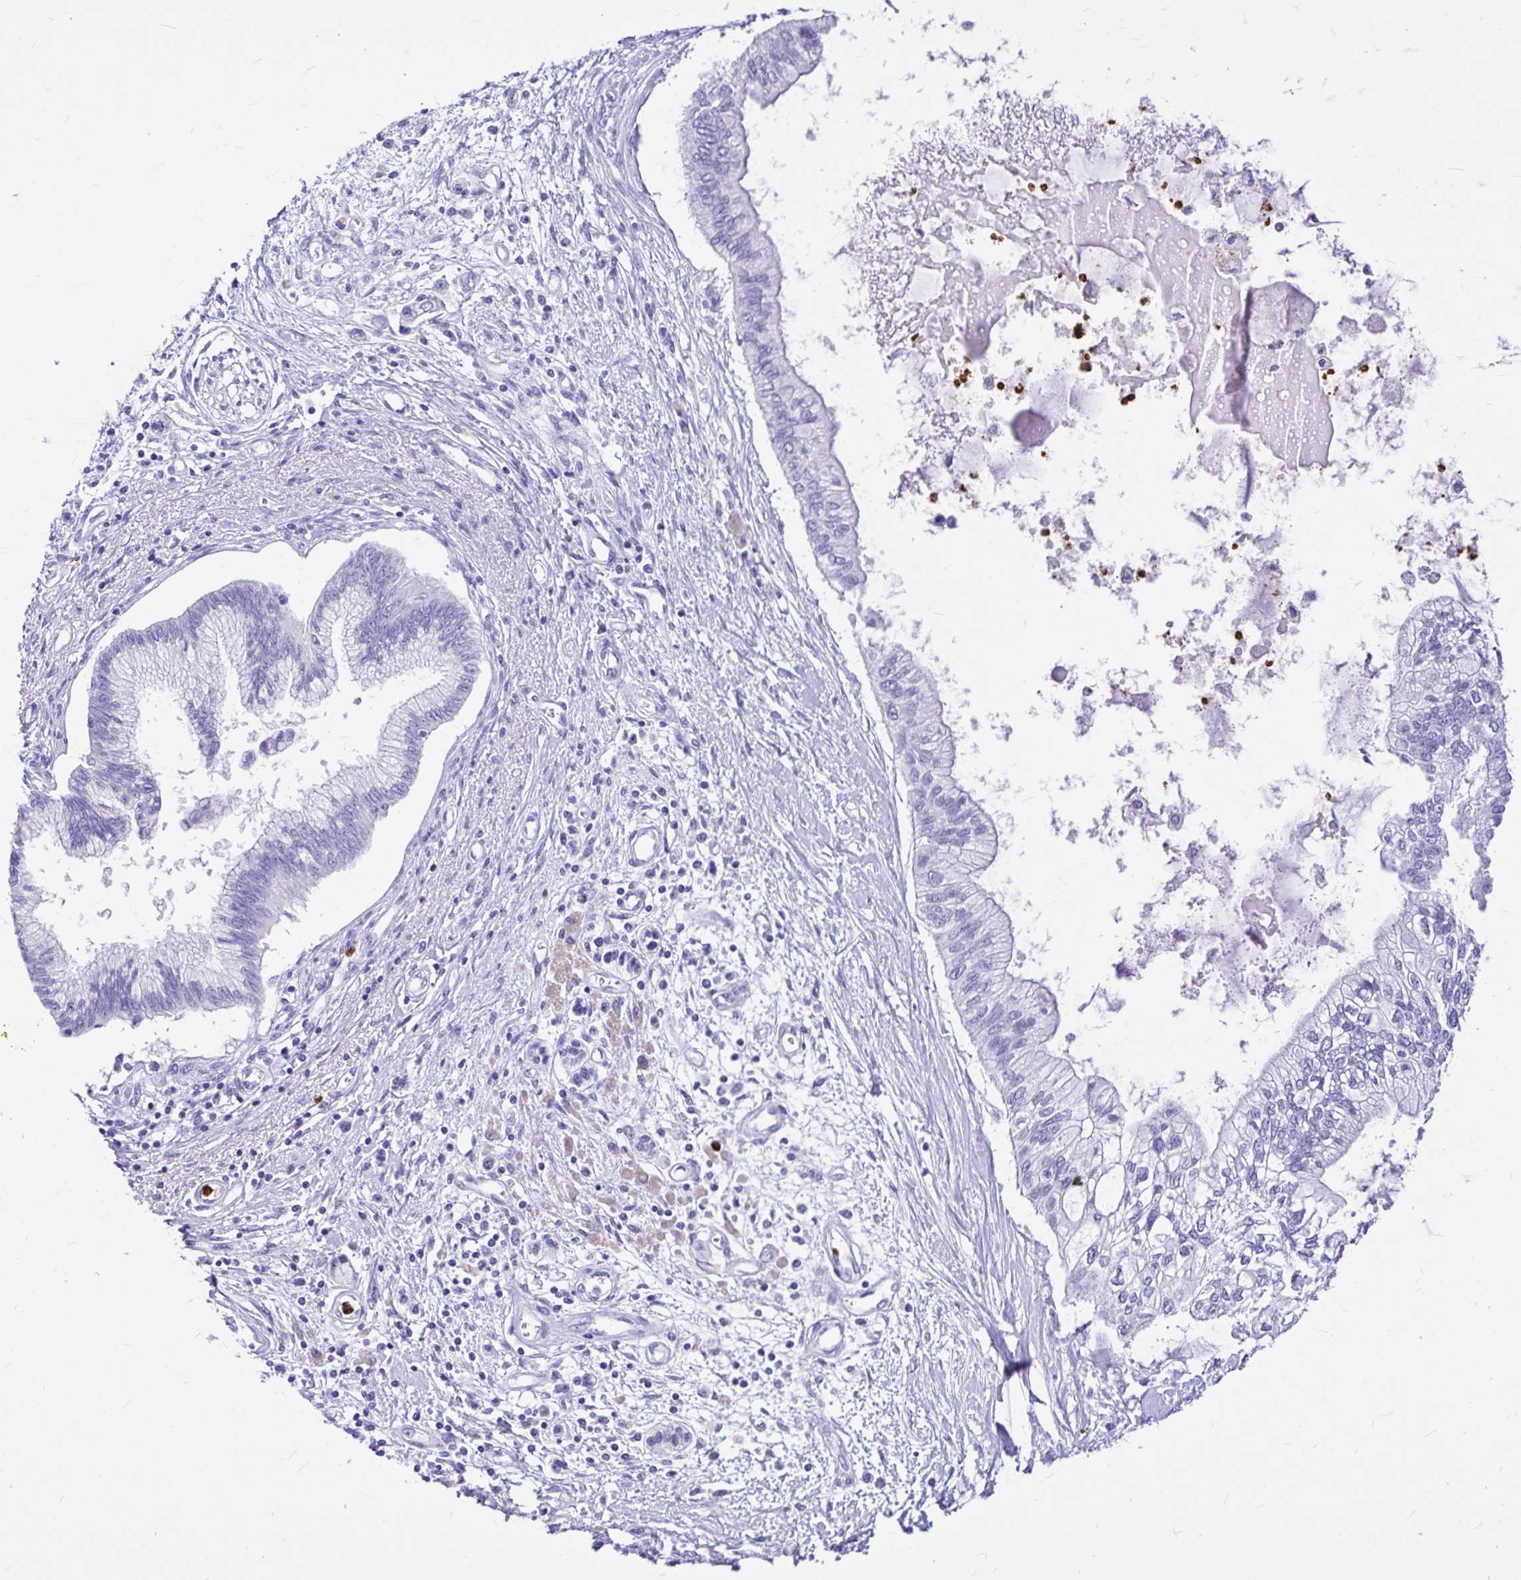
{"staining": {"intensity": "negative", "quantity": "none", "location": "none"}, "tissue": "pancreatic cancer", "cell_type": "Tumor cells", "image_type": "cancer", "snomed": [{"axis": "morphology", "description": "Adenocarcinoma, NOS"}, {"axis": "topography", "description": "Pancreas"}], "caption": "A photomicrograph of pancreatic adenocarcinoma stained for a protein displays no brown staining in tumor cells.", "gene": "CLEC1B", "patient": {"sex": "female", "age": 77}}